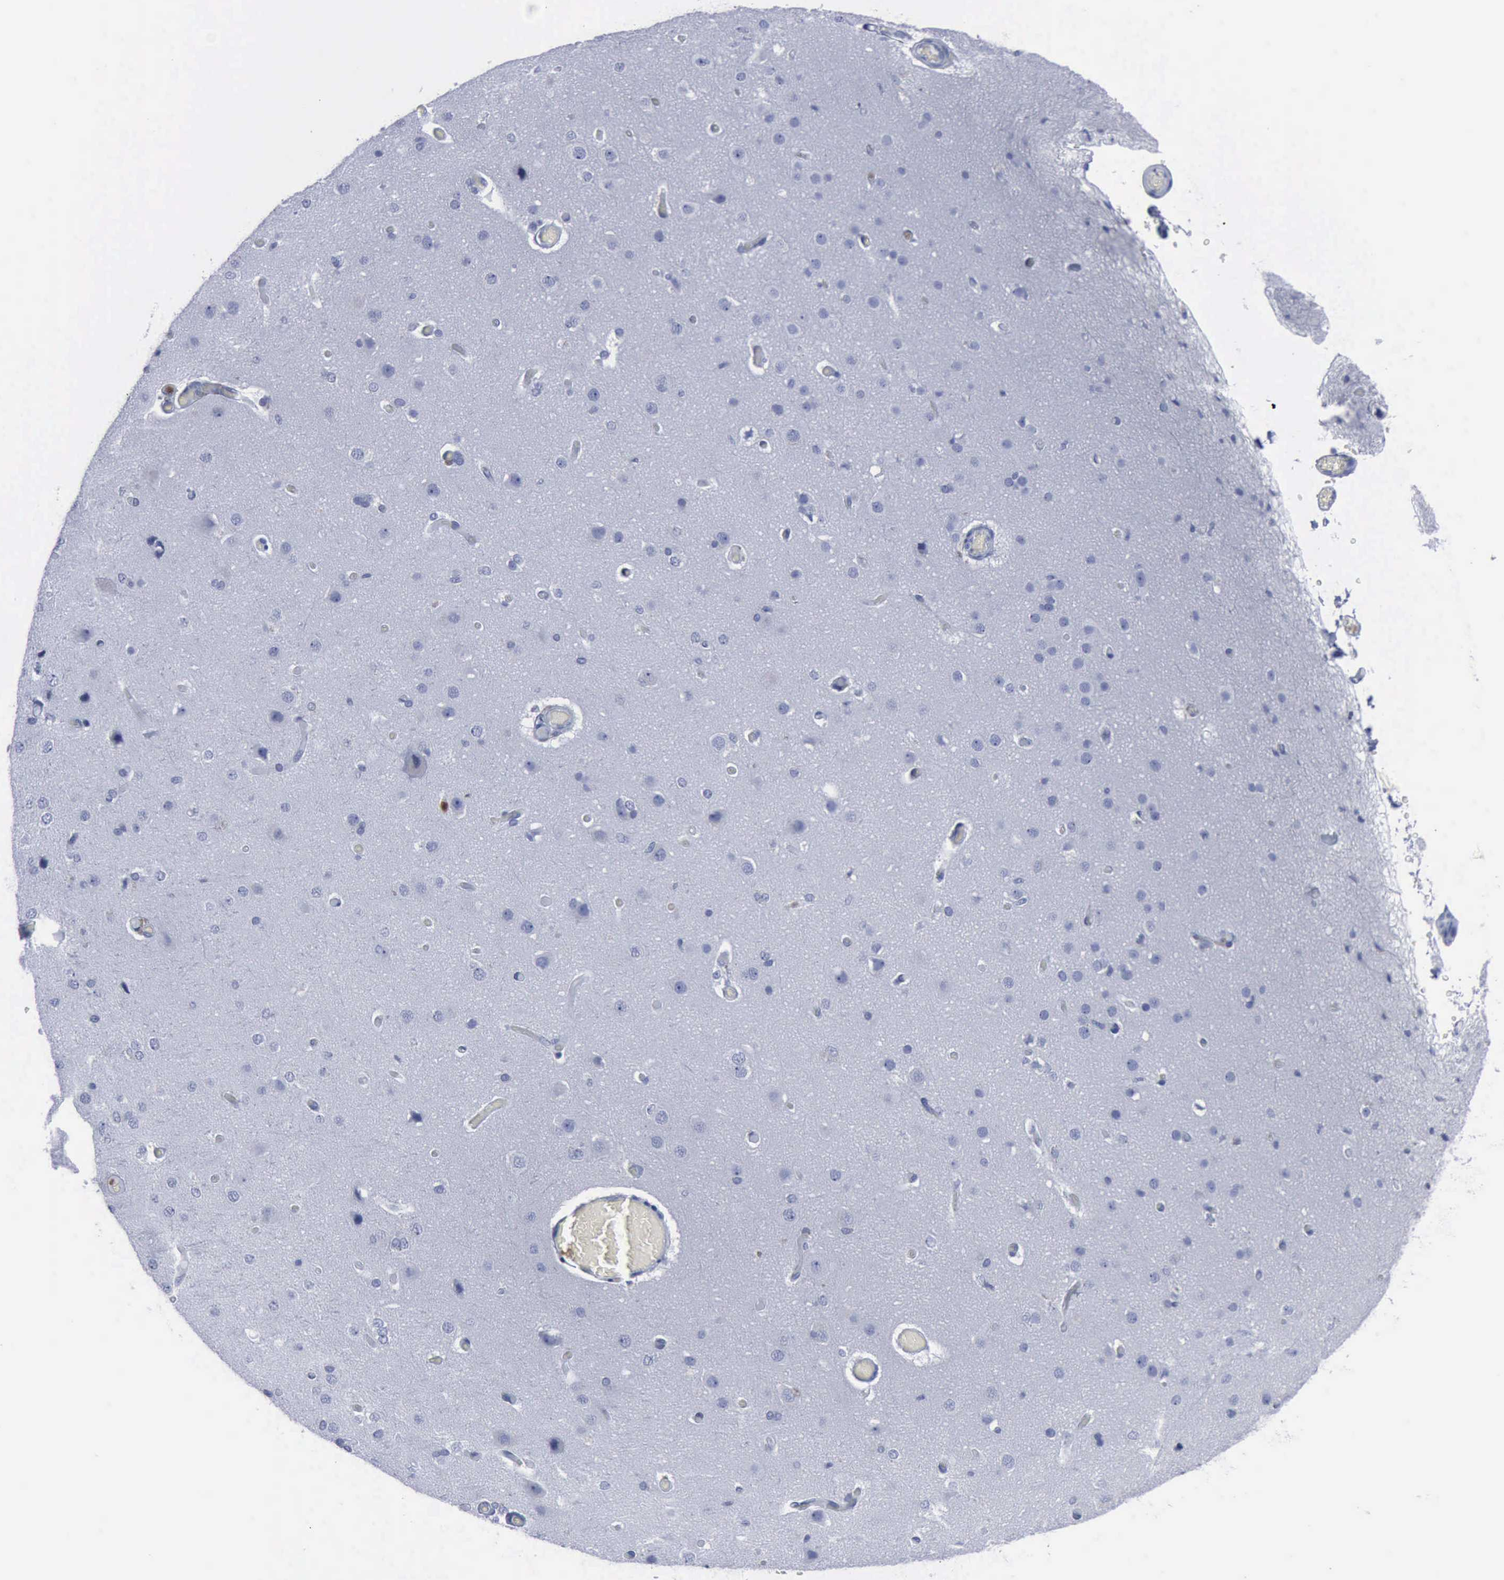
{"staining": {"intensity": "negative", "quantity": "none", "location": "none"}, "tissue": "cerebral cortex", "cell_type": "Endothelial cells", "image_type": "normal", "snomed": [{"axis": "morphology", "description": "Normal tissue, NOS"}, {"axis": "morphology", "description": "Glioma, malignant, High grade"}, {"axis": "topography", "description": "Cerebral cortex"}], "caption": "Photomicrograph shows no protein staining in endothelial cells of benign cerebral cortex.", "gene": "CSTA", "patient": {"sex": "male", "age": 77}}